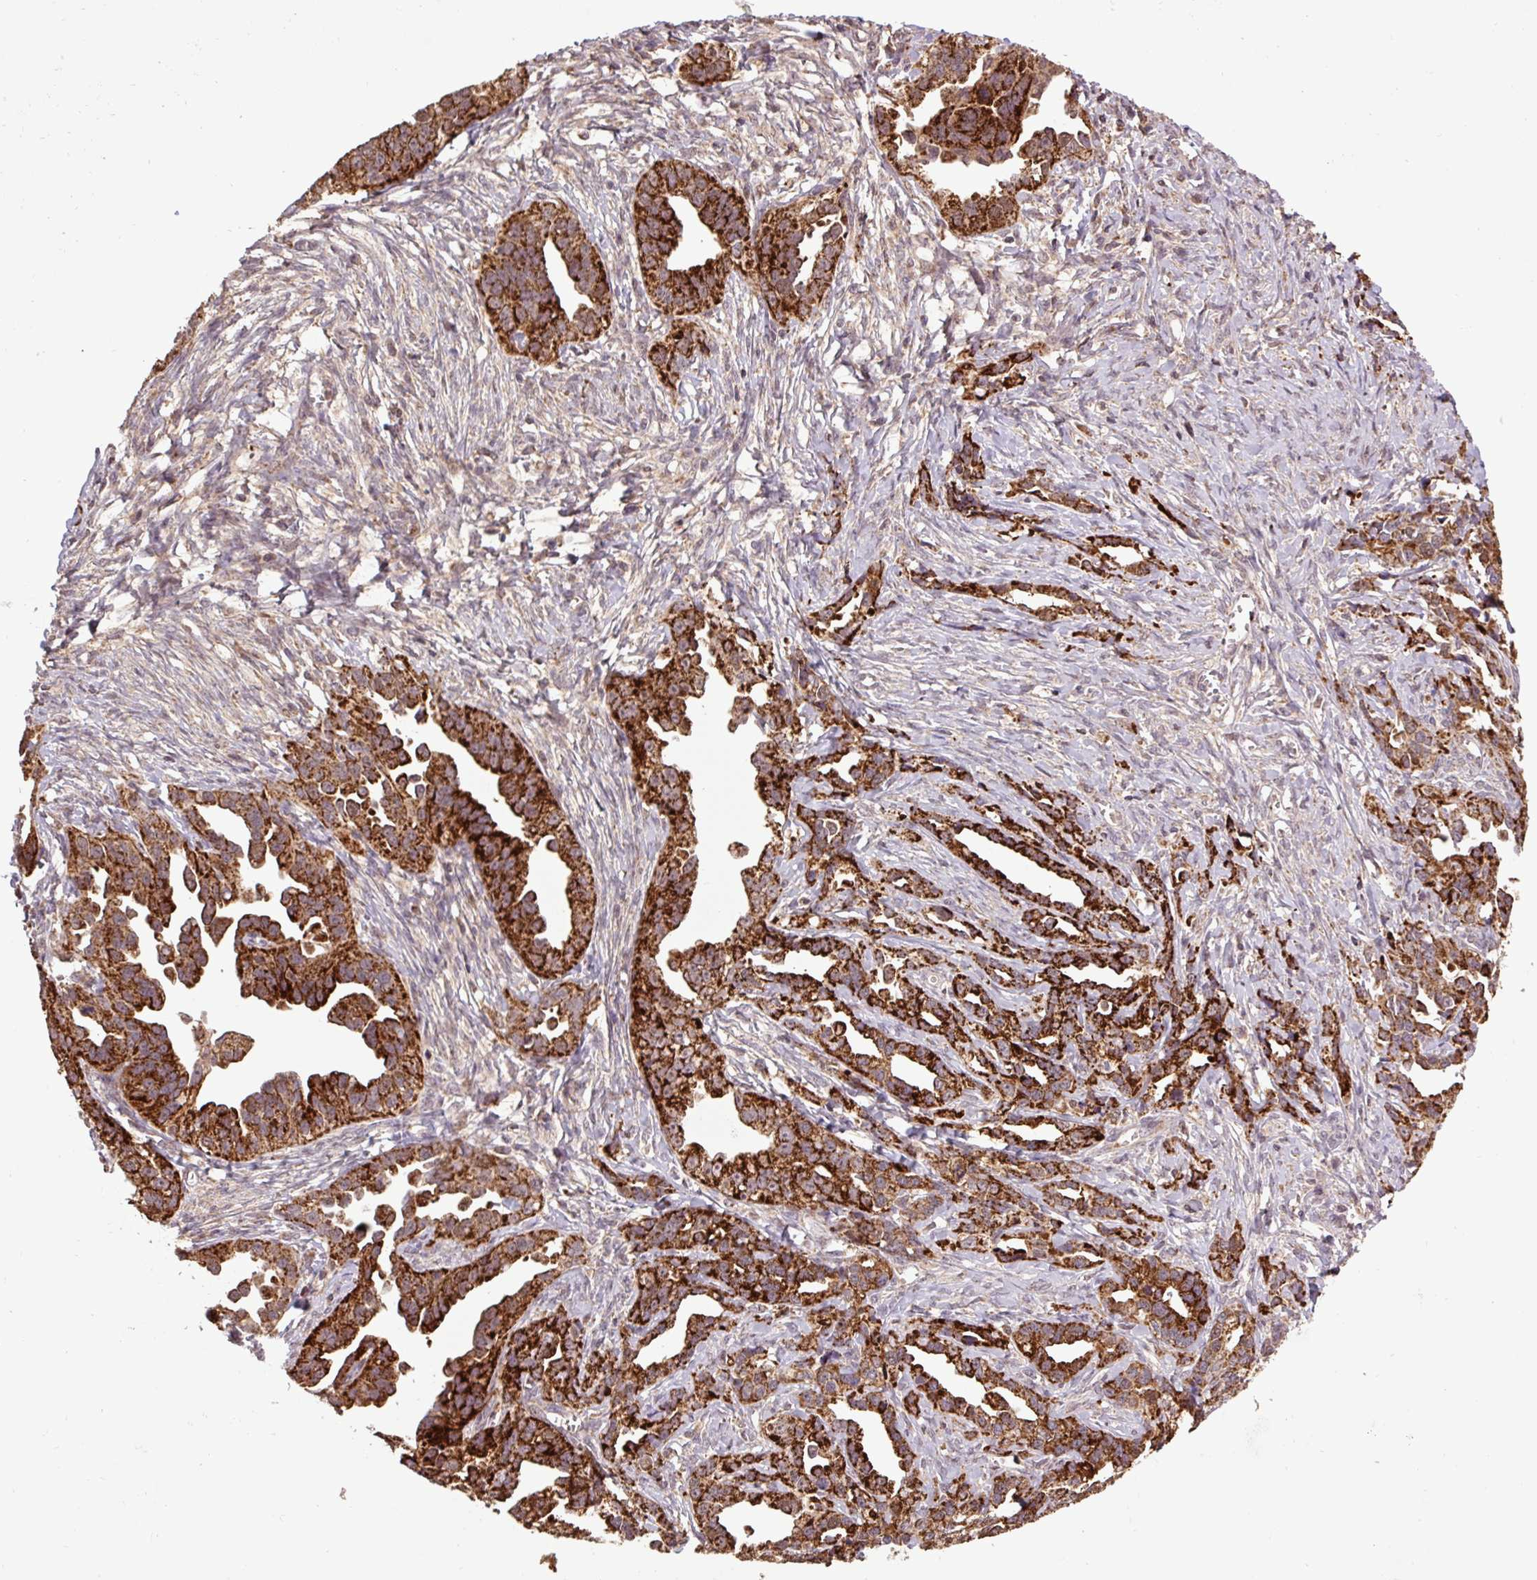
{"staining": {"intensity": "strong", "quantity": ">75%", "location": "cytoplasmic/membranous"}, "tissue": "ovarian cancer", "cell_type": "Tumor cells", "image_type": "cancer", "snomed": [{"axis": "morphology", "description": "Cystadenocarcinoma, serous, NOS"}, {"axis": "topography", "description": "Ovary"}], "caption": "The micrograph displays immunohistochemical staining of ovarian serous cystadenocarcinoma. There is strong cytoplasmic/membranous positivity is appreciated in approximately >75% of tumor cells.", "gene": "TMEM160", "patient": {"sex": "female", "age": 75}}